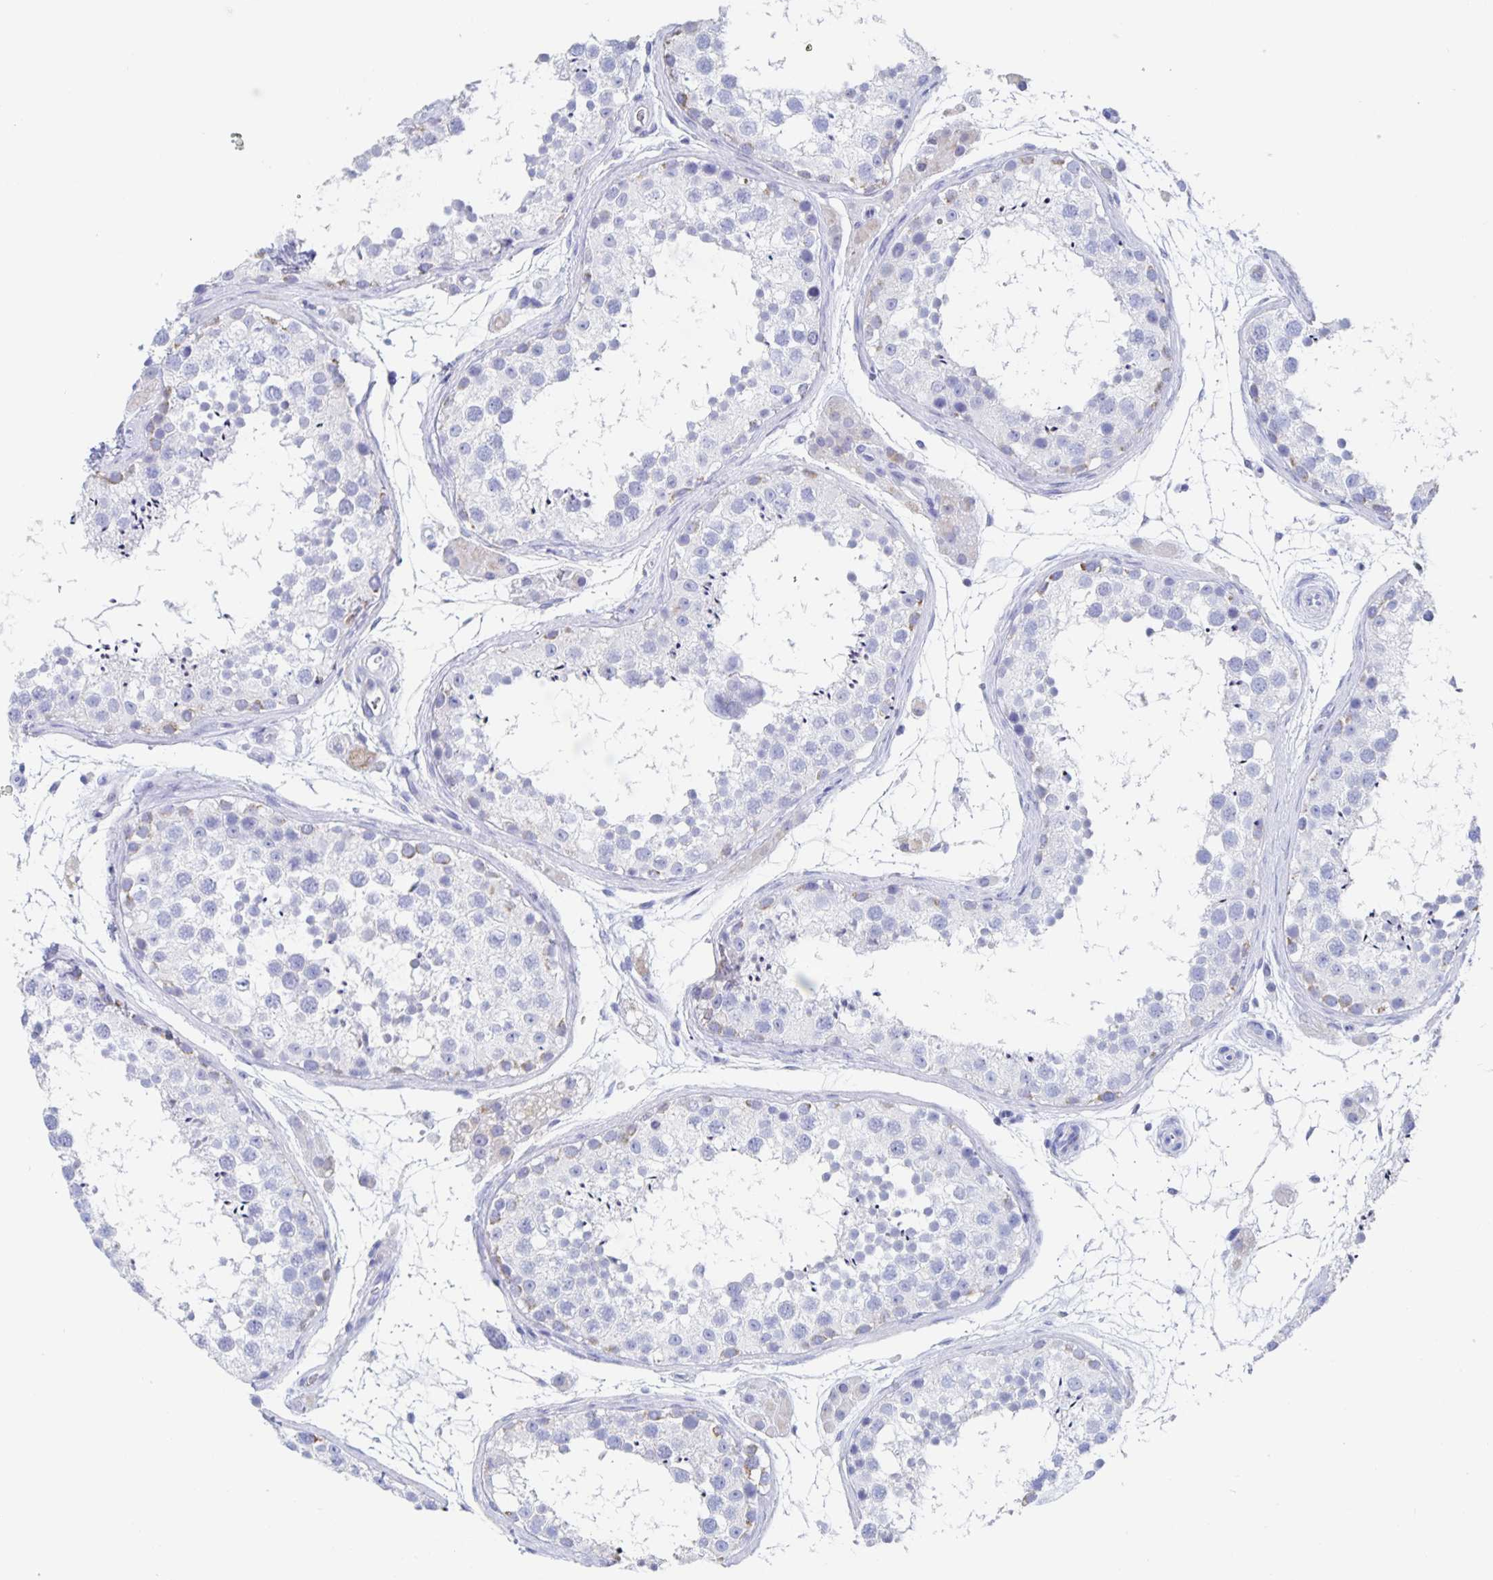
{"staining": {"intensity": "negative", "quantity": "none", "location": "none"}, "tissue": "testis", "cell_type": "Cells in seminiferous ducts", "image_type": "normal", "snomed": [{"axis": "morphology", "description": "Normal tissue, NOS"}, {"axis": "topography", "description": "Testis"}], "caption": "The image demonstrates no significant staining in cells in seminiferous ducts of testis.", "gene": "DMBT1", "patient": {"sex": "male", "age": 41}}